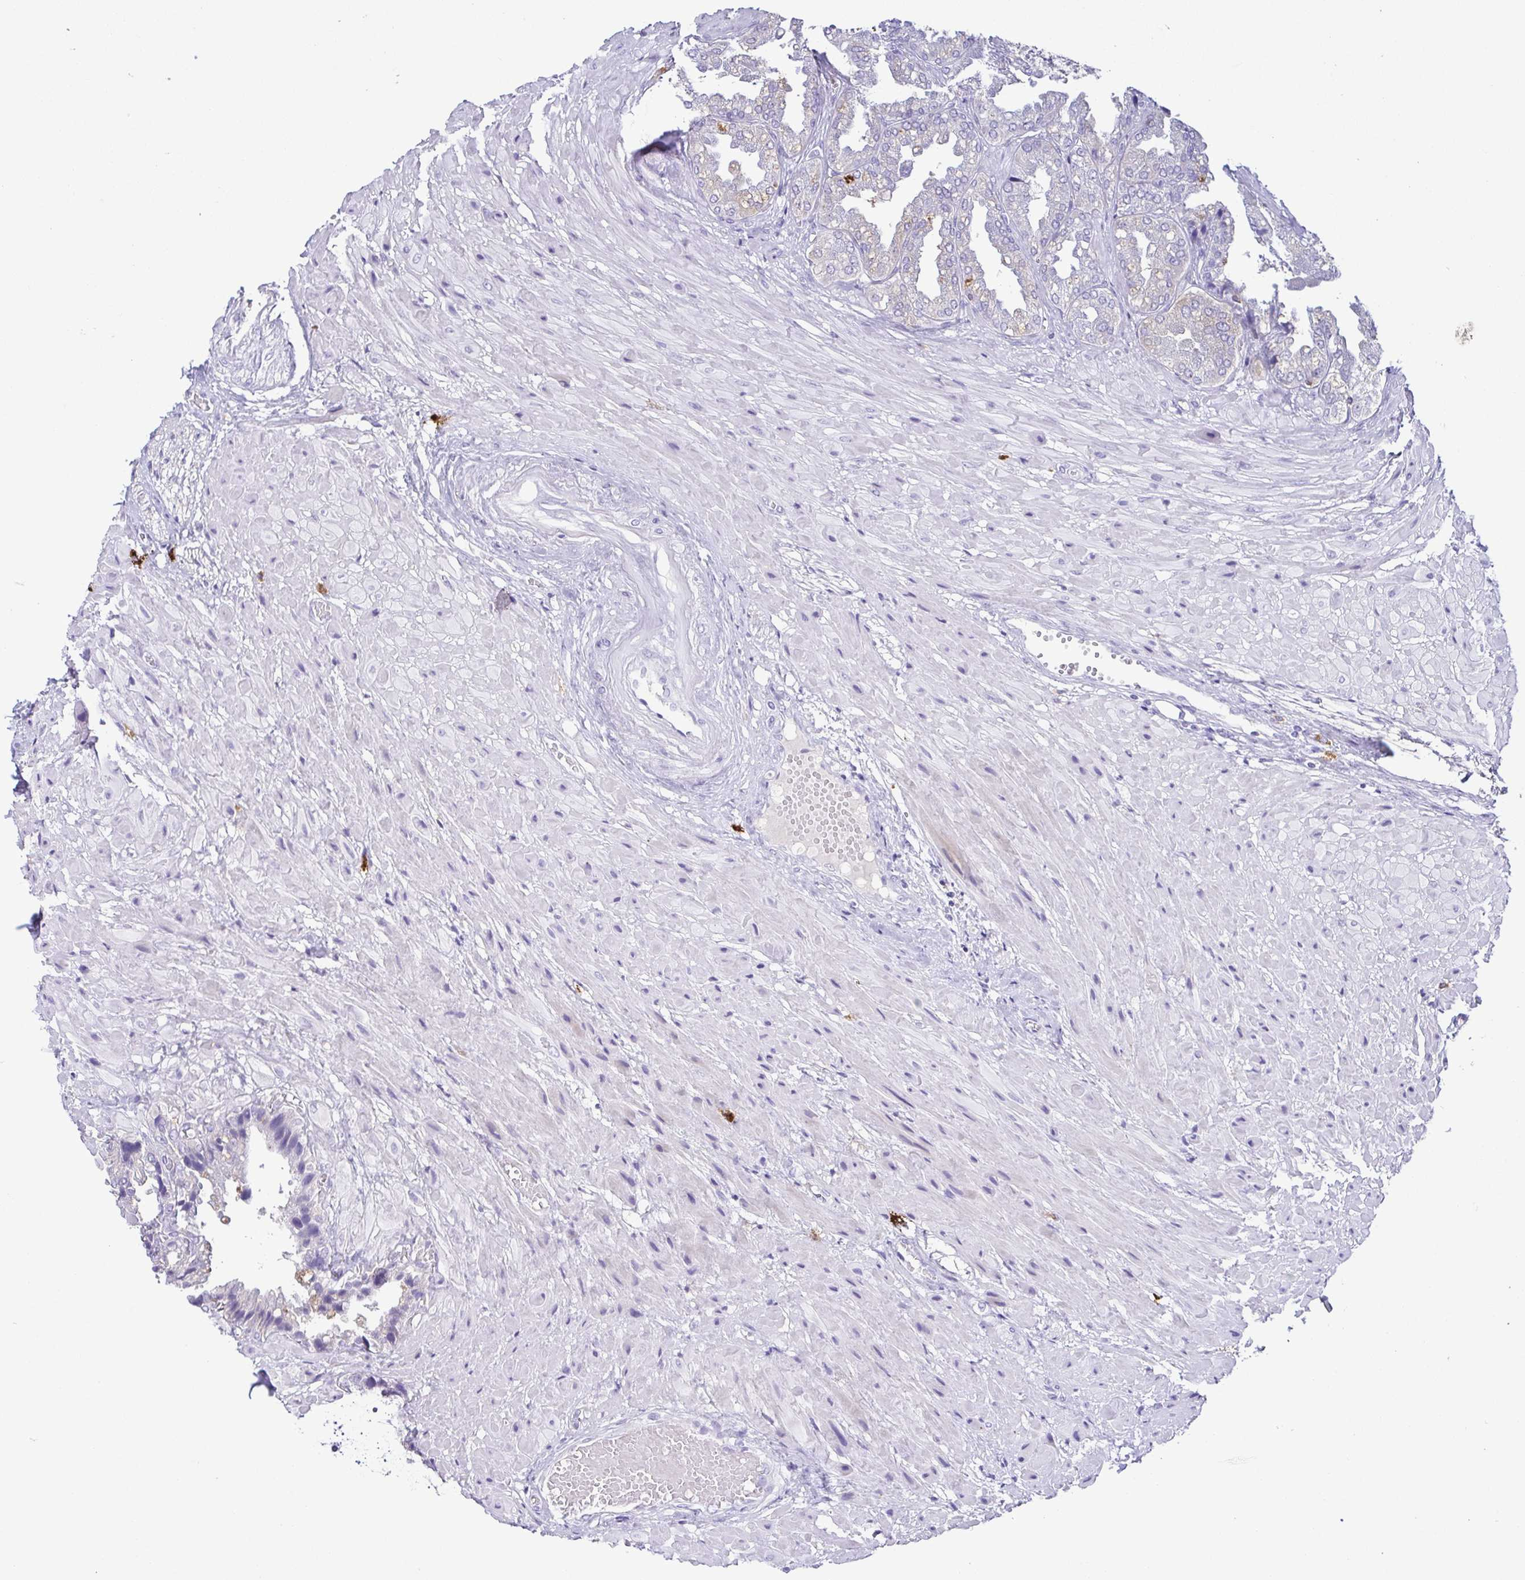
{"staining": {"intensity": "negative", "quantity": "none", "location": "none"}, "tissue": "seminal vesicle", "cell_type": "Glandular cells", "image_type": "normal", "snomed": [{"axis": "morphology", "description": "Normal tissue, NOS"}, {"axis": "topography", "description": "Seminal veicle"}], "caption": "Immunohistochemical staining of unremarkable seminal vesicle displays no significant expression in glandular cells.", "gene": "PGLYRP1", "patient": {"sex": "male", "age": 55}}